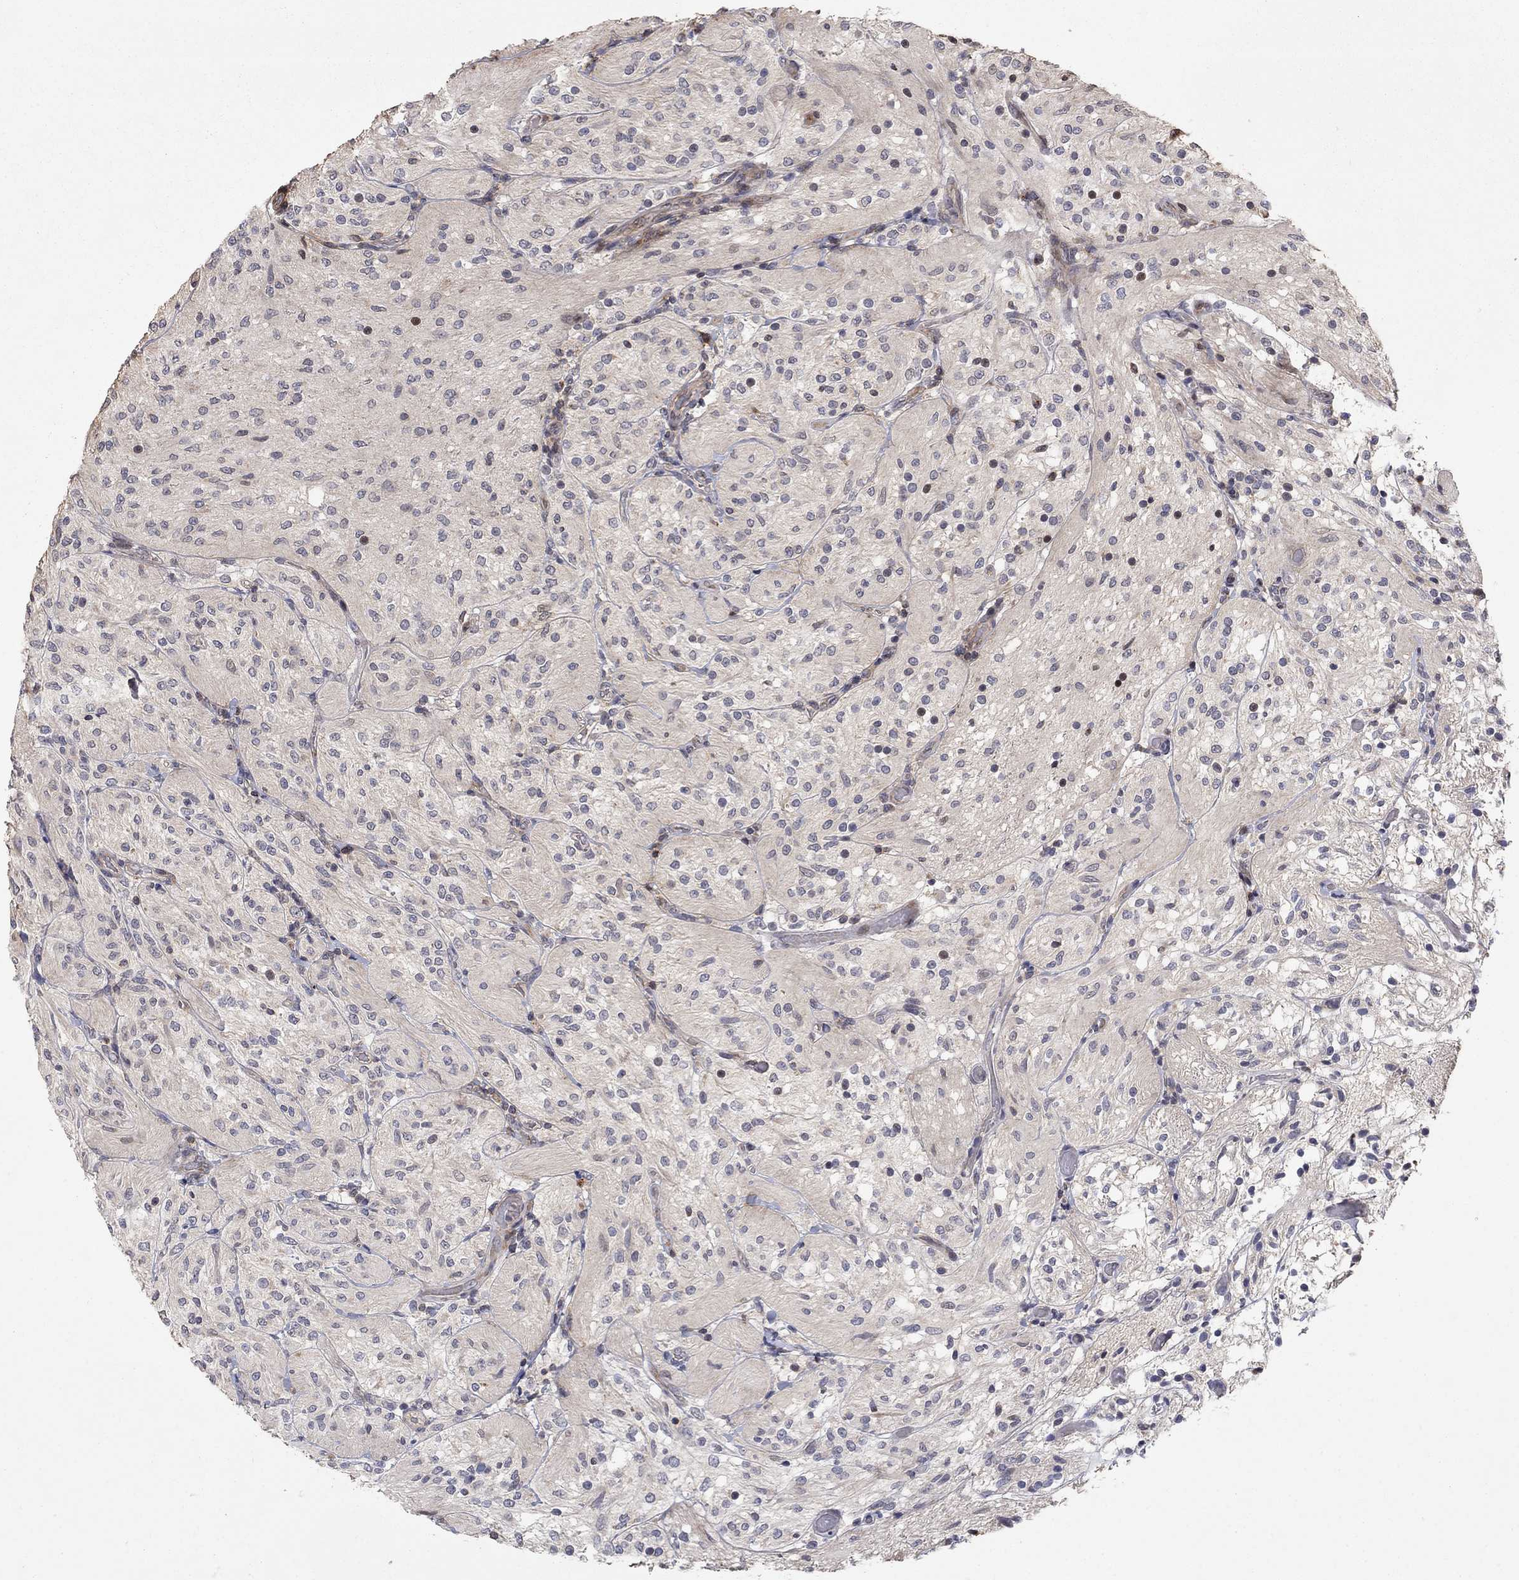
{"staining": {"intensity": "negative", "quantity": "none", "location": "none"}, "tissue": "glioma", "cell_type": "Tumor cells", "image_type": "cancer", "snomed": [{"axis": "morphology", "description": "Glioma, malignant, Low grade"}, {"axis": "topography", "description": "Brain"}], "caption": "This photomicrograph is of glioma stained with immunohistochemistry to label a protein in brown with the nuclei are counter-stained blue. There is no staining in tumor cells.", "gene": "LPCAT4", "patient": {"sex": "male", "age": 3}}